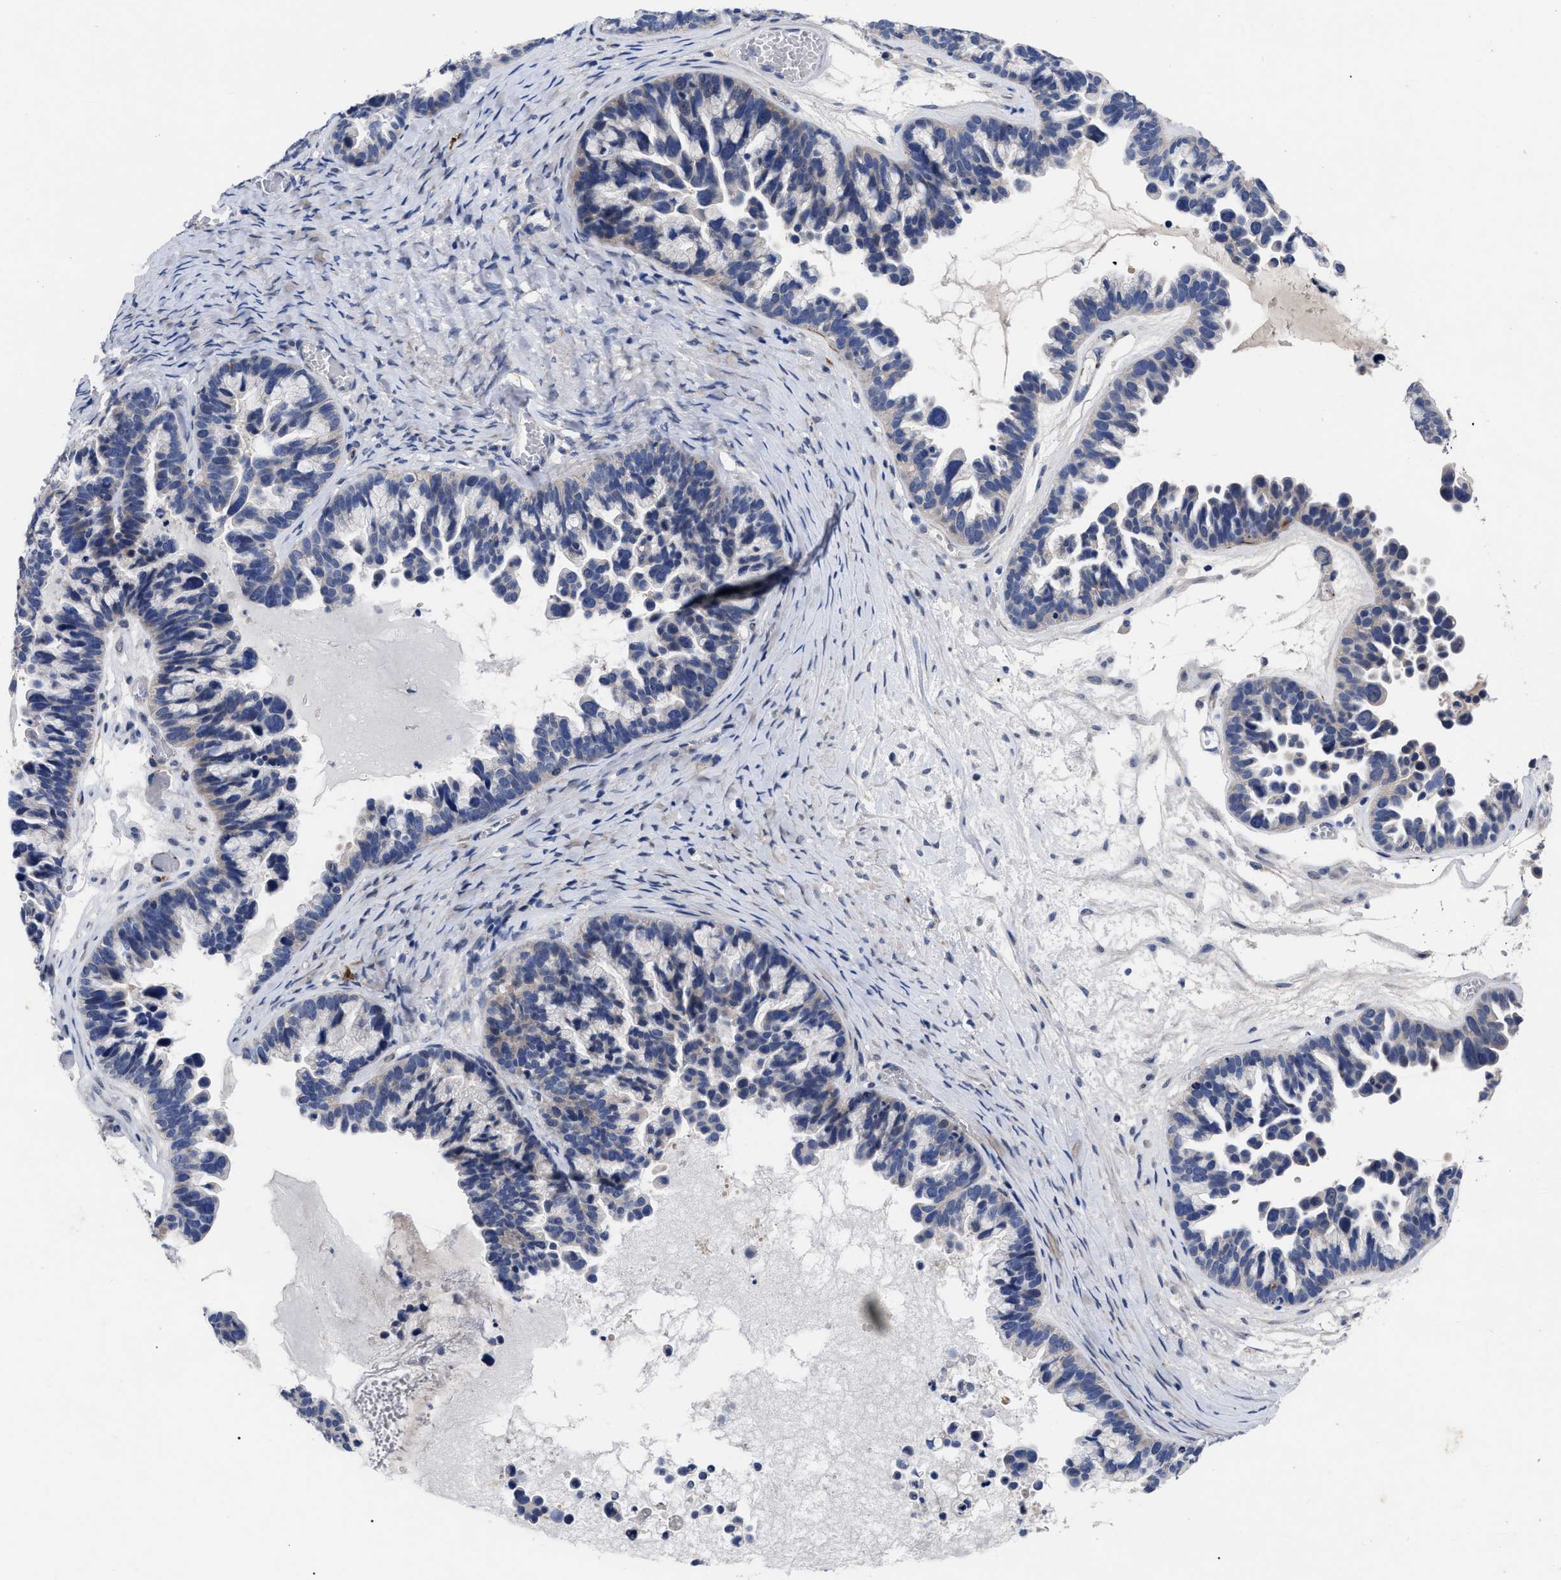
{"staining": {"intensity": "negative", "quantity": "none", "location": "none"}, "tissue": "ovarian cancer", "cell_type": "Tumor cells", "image_type": "cancer", "snomed": [{"axis": "morphology", "description": "Cystadenocarcinoma, serous, NOS"}, {"axis": "topography", "description": "Ovary"}], "caption": "Tumor cells show no significant positivity in ovarian cancer (serous cystadenocarcinoma).", "gene": "CCN5", "patient": {"sex": "female", "age": 56}}